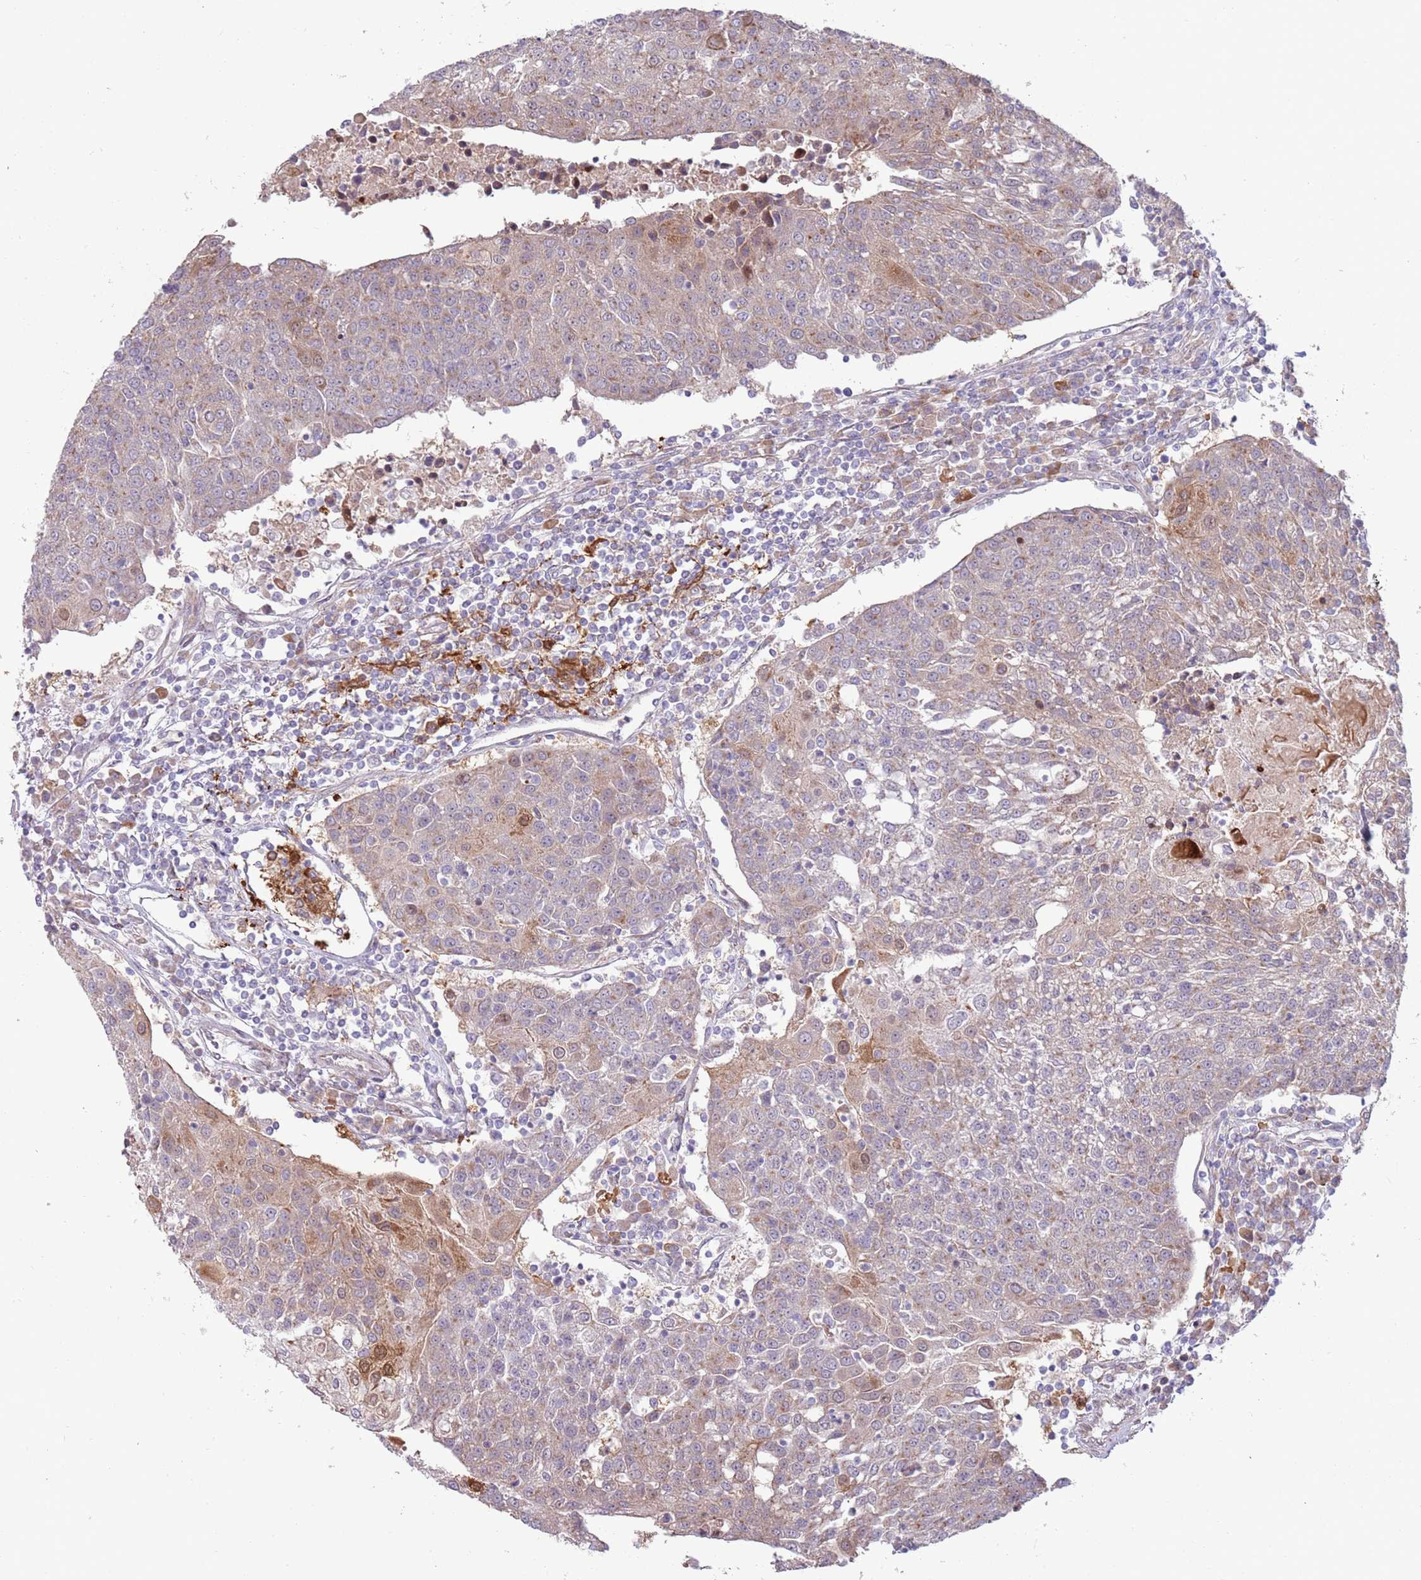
{"staining": {"intensity": "moderate", "quantity": "<25%", "location": "cytoplasmic/membranous,nuclear"}, "tissue": "urothelial cancer", "cell_type": "Tumor cells", "image_type": "cancer", "snomed": [{"axis": "morphology", "description": "Urothelial carcinoma, High grade"}, {"axis": "topography", "description": "Urinary bladder"}], "caption": "There is low levels of moderate cytoplasmic/membranous and nuclear staining in tumor cells of urothelial cancer, as demonstrated by immunohistochemical staining (brown color).", "gene": "CCDC150", "patient": {"sex": "female", "age": 85}}